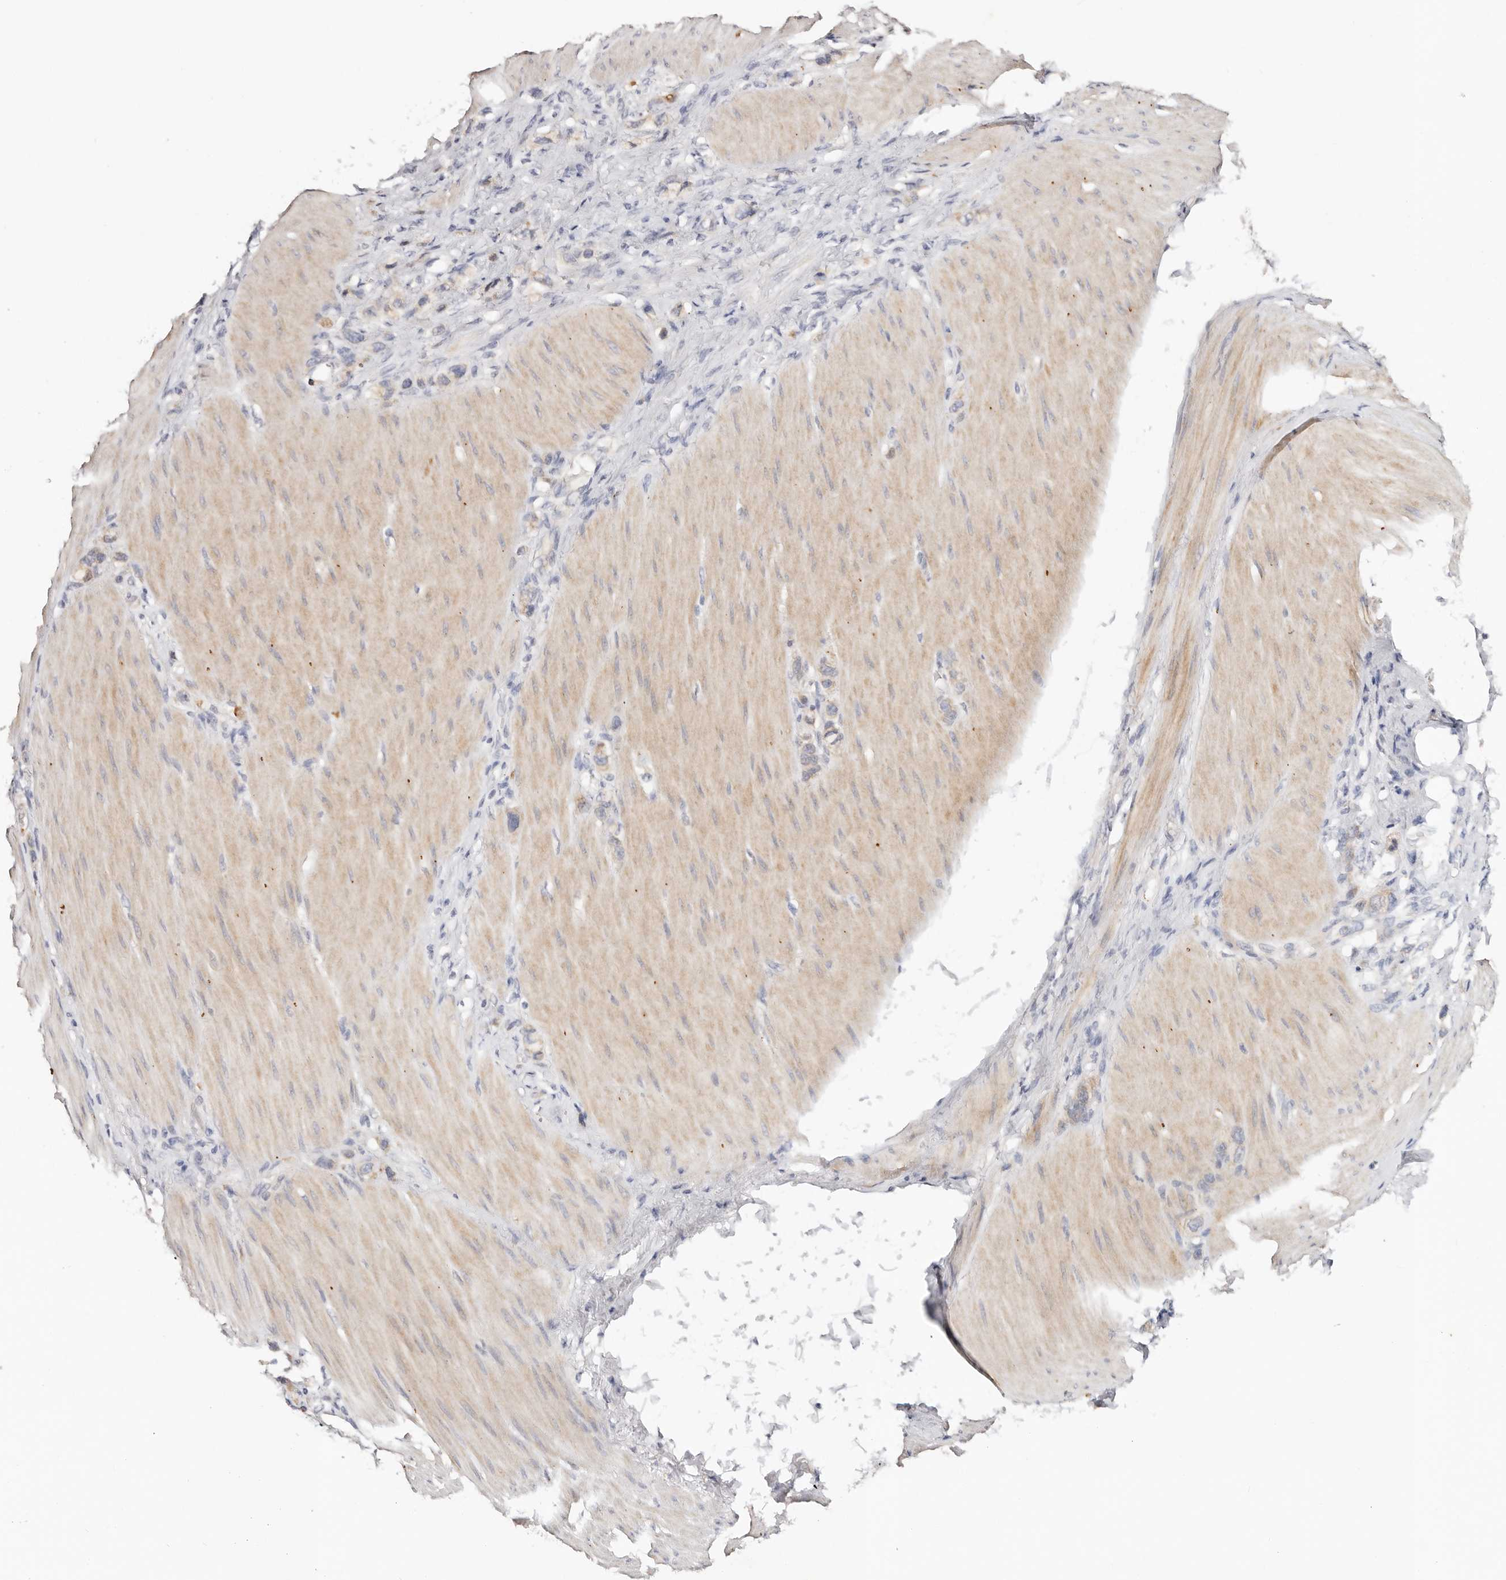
{"staining": {"intensity": "negative", "quantity": "none", "location": "none"}, "tissue": "stomach cancer", "cell_type": "Tumor cells", "image_type": "cancer", "snomed": [{"axis": "morphology", "description": "Adenocarcinoma, NOS"}, {"axis": "topography", "description": "Stomach"}], "caption": "Immunohistochemistry of stomach adenocarcinoma demonstrates no expression in tumor cells.", "gene": "VIPAS39", "patient": {"sex": "female", "age": 65}}